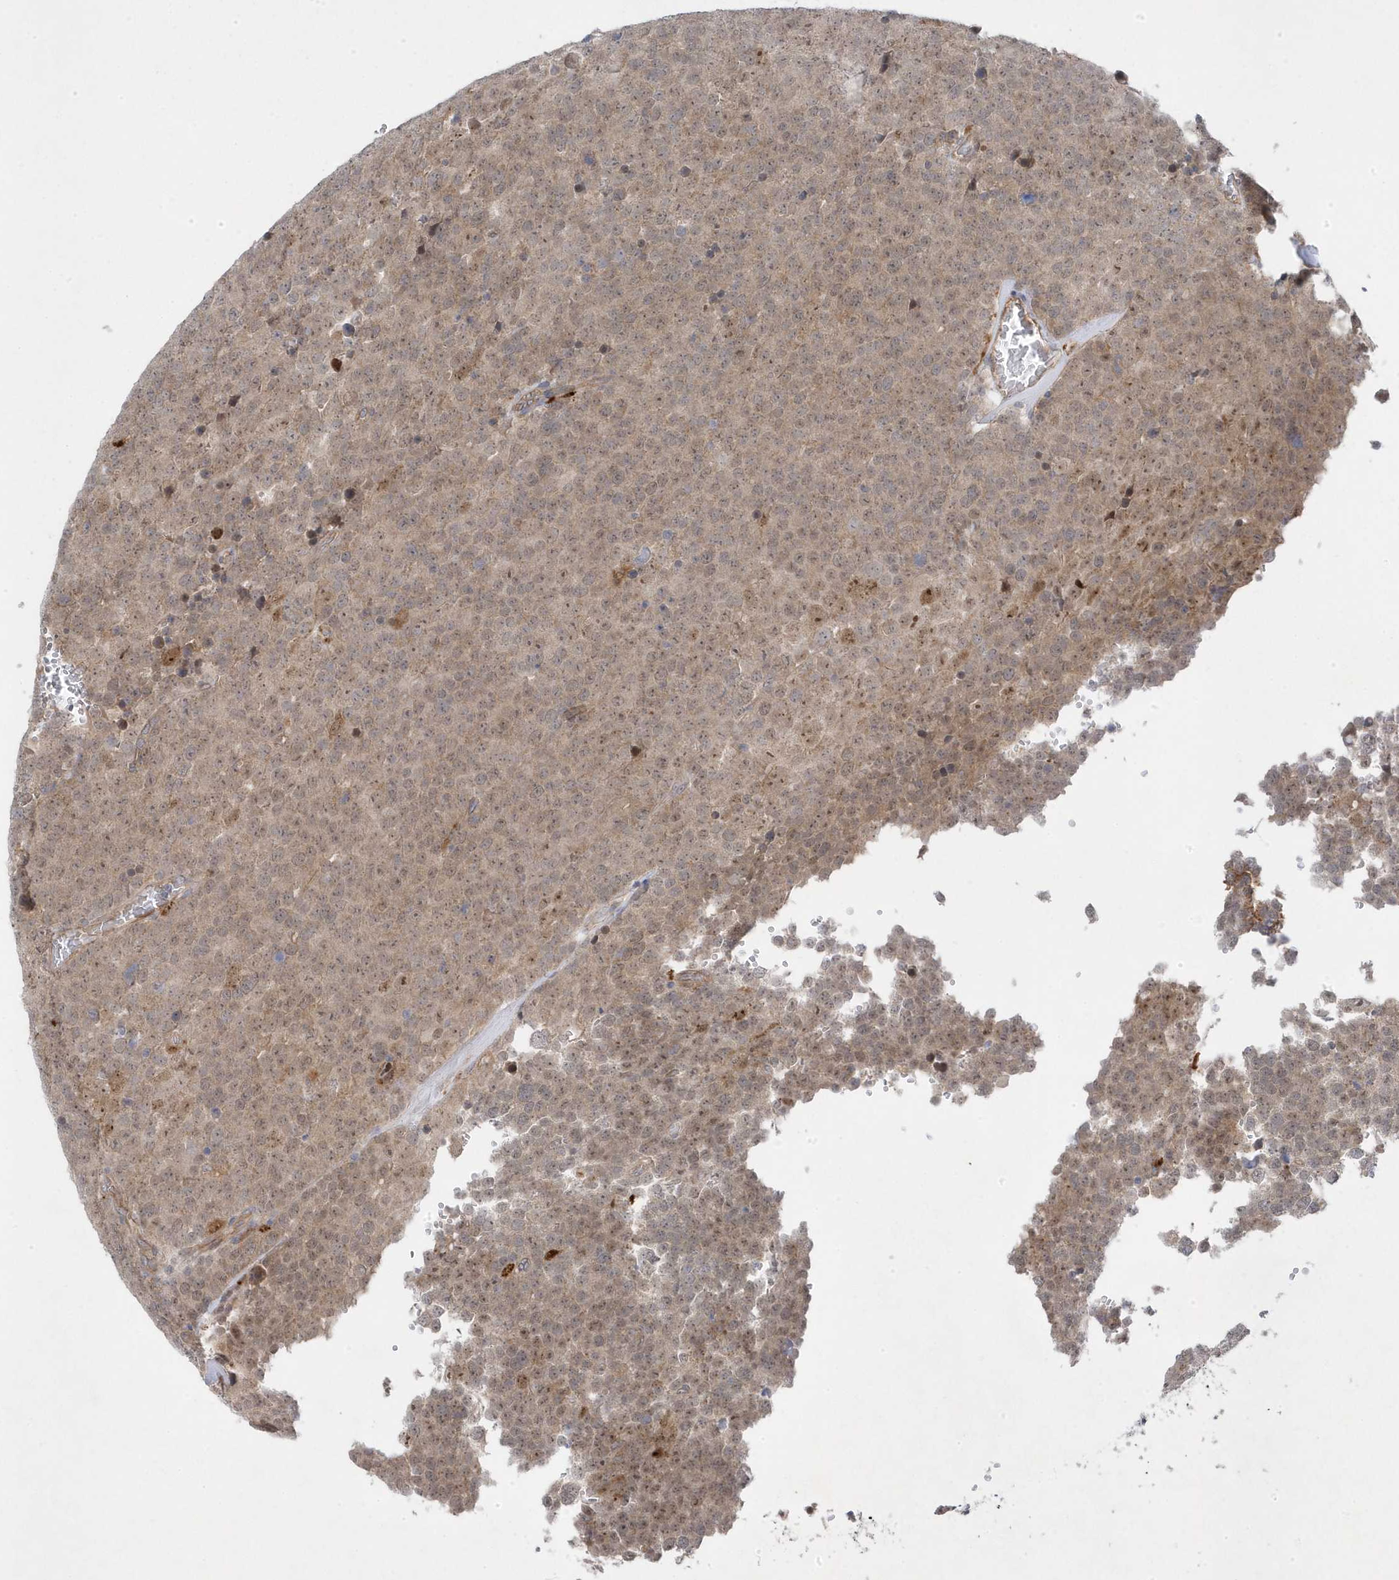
{"staining": {"intensity": "weak", "quantity": ">75%", "location": "cytoplasmic/membranous,nuclear"}, "tissue": "testis cancer", "cell_type": "Tumor cells", "image_type": "cancer", "snomed": [{"axis": "morphology", "description": "Seminoma, NOS"}, {"axis": "topography", "description": "Testis"}], "caption": "Tumor cells display low levels of weak cytoplasmic/membranous and nuclear expression in approximately >75% of cells in human seminoma (testis). Nuclei are stained in blue.", "gene": "ANAPC1", "patient": {"sex": "male", "age": 71}}